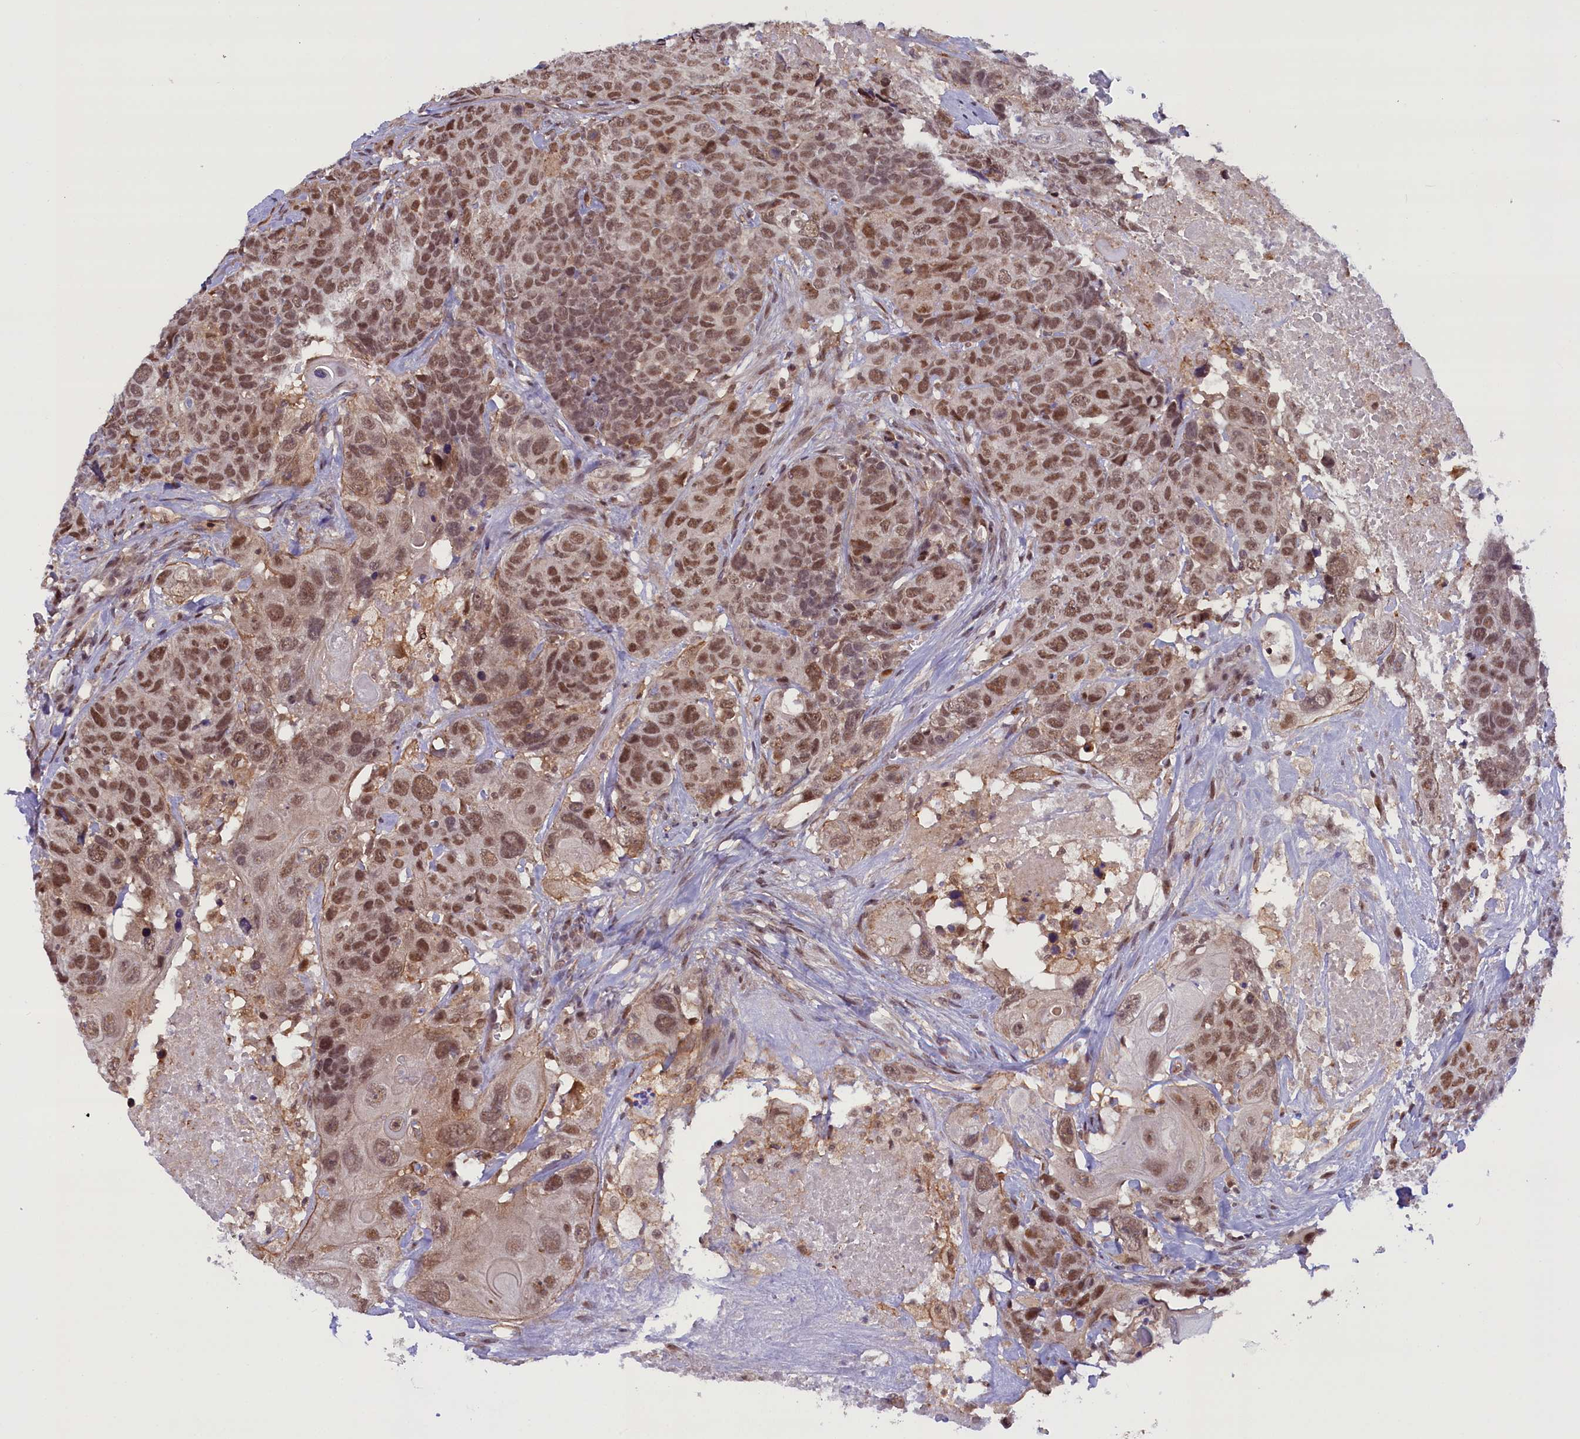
{"staining": {"intensity": "moderate", "quantity": ">75%", "location": "nuclear"}, "tissue": "head and neck cancer", "cell_type": "Tumor cells", "image_type": "cancer", "snomed": [{"axis": "morphology", "description": "Squamous cell carcinoma, NOS"}, {"axis": "topography", "description": "Head-Neck"}], "caption": "The immunohistochemical stain shows moderate nuclear expression in tumor cells of head and neck cancer (squamous cell carcinoma) tissue. The staining was performed using DAB to visualize the protein expression in brown, while the nuclei were stained in blue with hematoxylin (Magnification: 20x).", "gene": "FCHO1", "patient": {"sex": "male", "age": 66}}